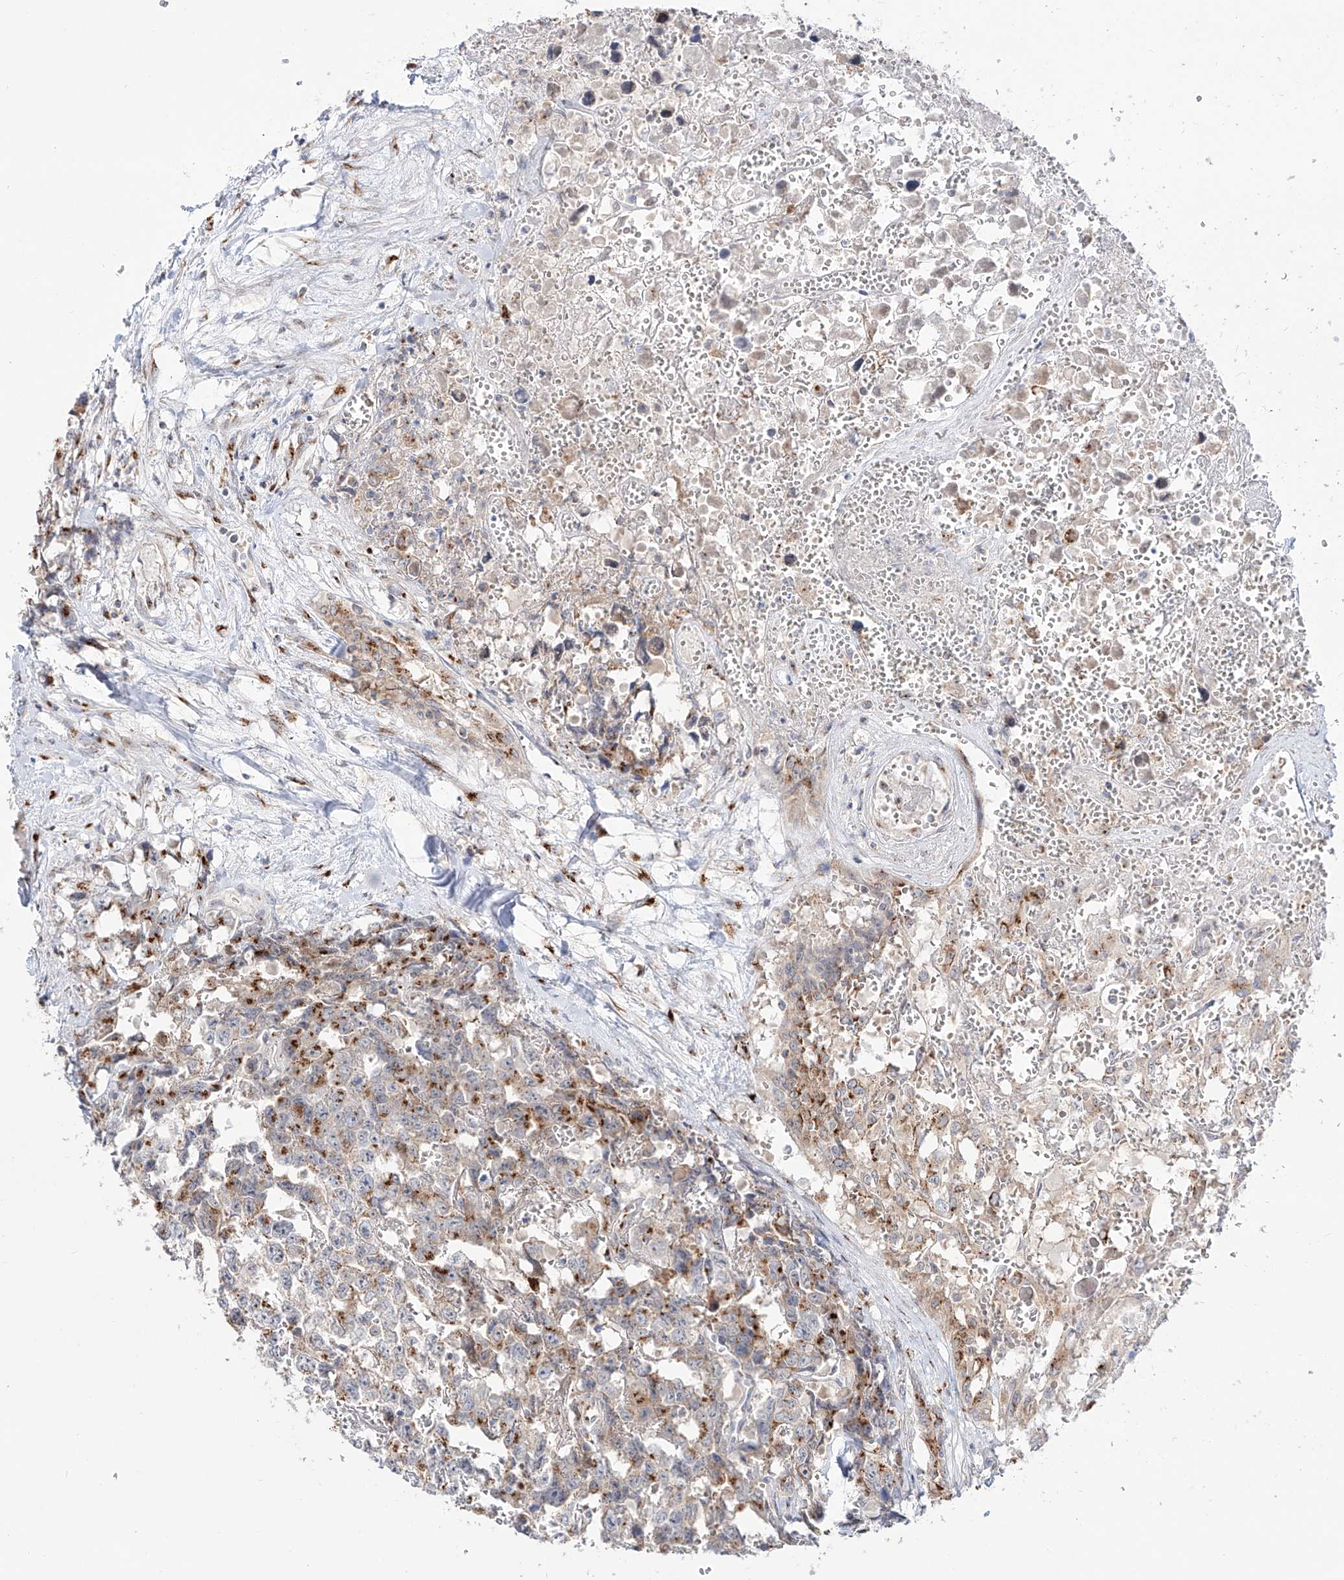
{"staining": {"intensity": "moderate", "quantity": "25%-75%", "location": "cytoplasmic/membranous"}, "tissue": "testis cancer", "cell_type": "Tumor cells", "image_type": "cancer", "snomed": [{"axis": "morphology", "description": "Carcinoma, Embryonal, NOS"}, {"axis": "topography", "description": "Testis"}], "caption": "Testis cancer (embryonal carcinoma) was stained to show a protein in brown. There is medium levels of moderate cytoplasmic/membranous positivity in about 25%-75% of tumor cells. (DAB (3,3'-diaminobenzidine) IHC with brightfield microscopy, high magnification).", "gene": "BSDC1", "patient": {"sex": "male", "age": 31}}